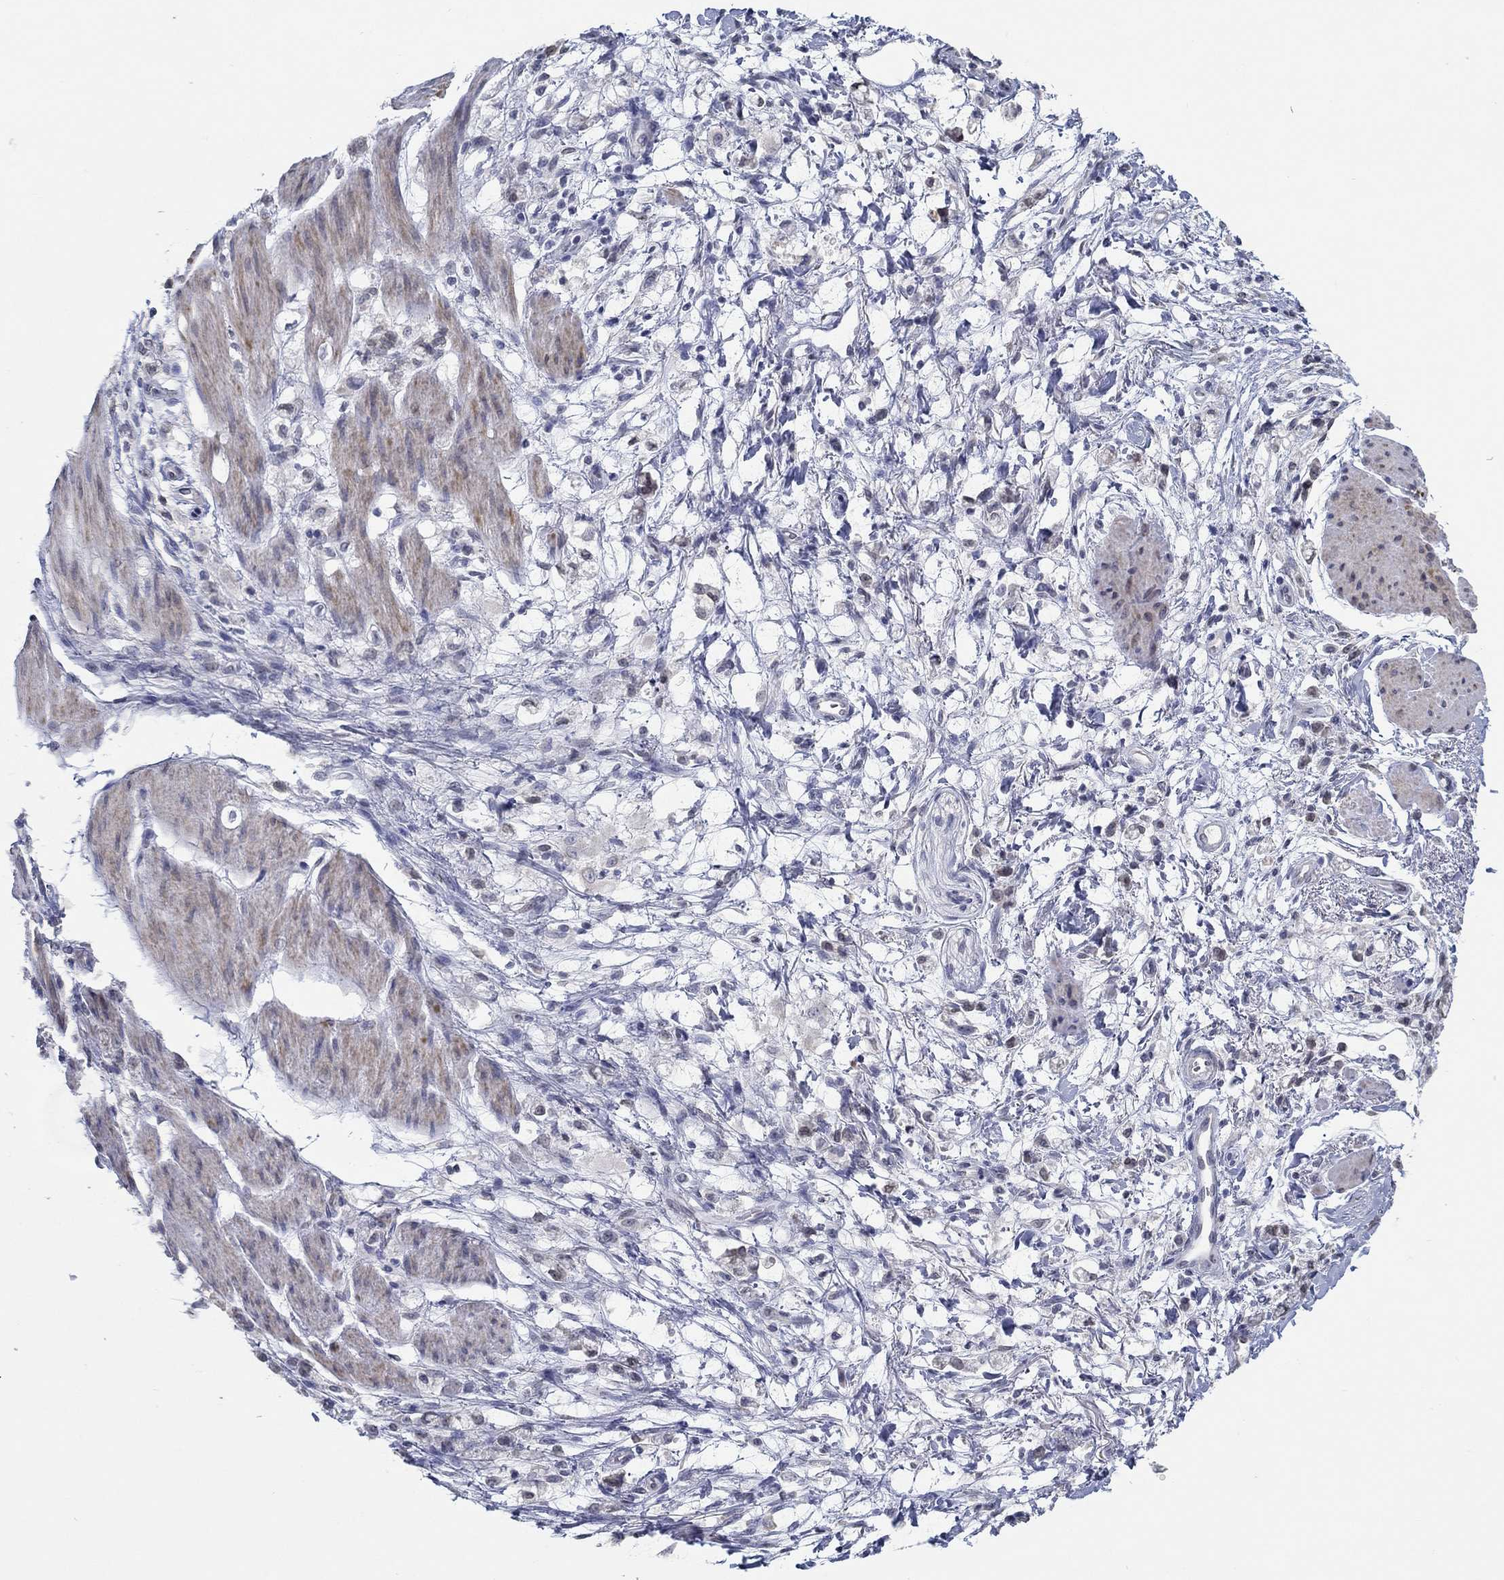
{"staining": {"intensity": "negative", "quantity": "none", "location": "none"}, "tissue": "stomach cancer", "cell_type": "Tumor cells", "image_type": "cancer", "snomed": [{"axis": "morphology", "description": "Adenocarcinoma, NOS"}, {"axis": "topography", "description": "Stomach"}], "caption": "Human adenocarcinoma (stomach) stained for a protein using IHC exhibits no expression in tumor cells.", "gene": "NUP155", "patient": {"sex": "female", "age": 60}}